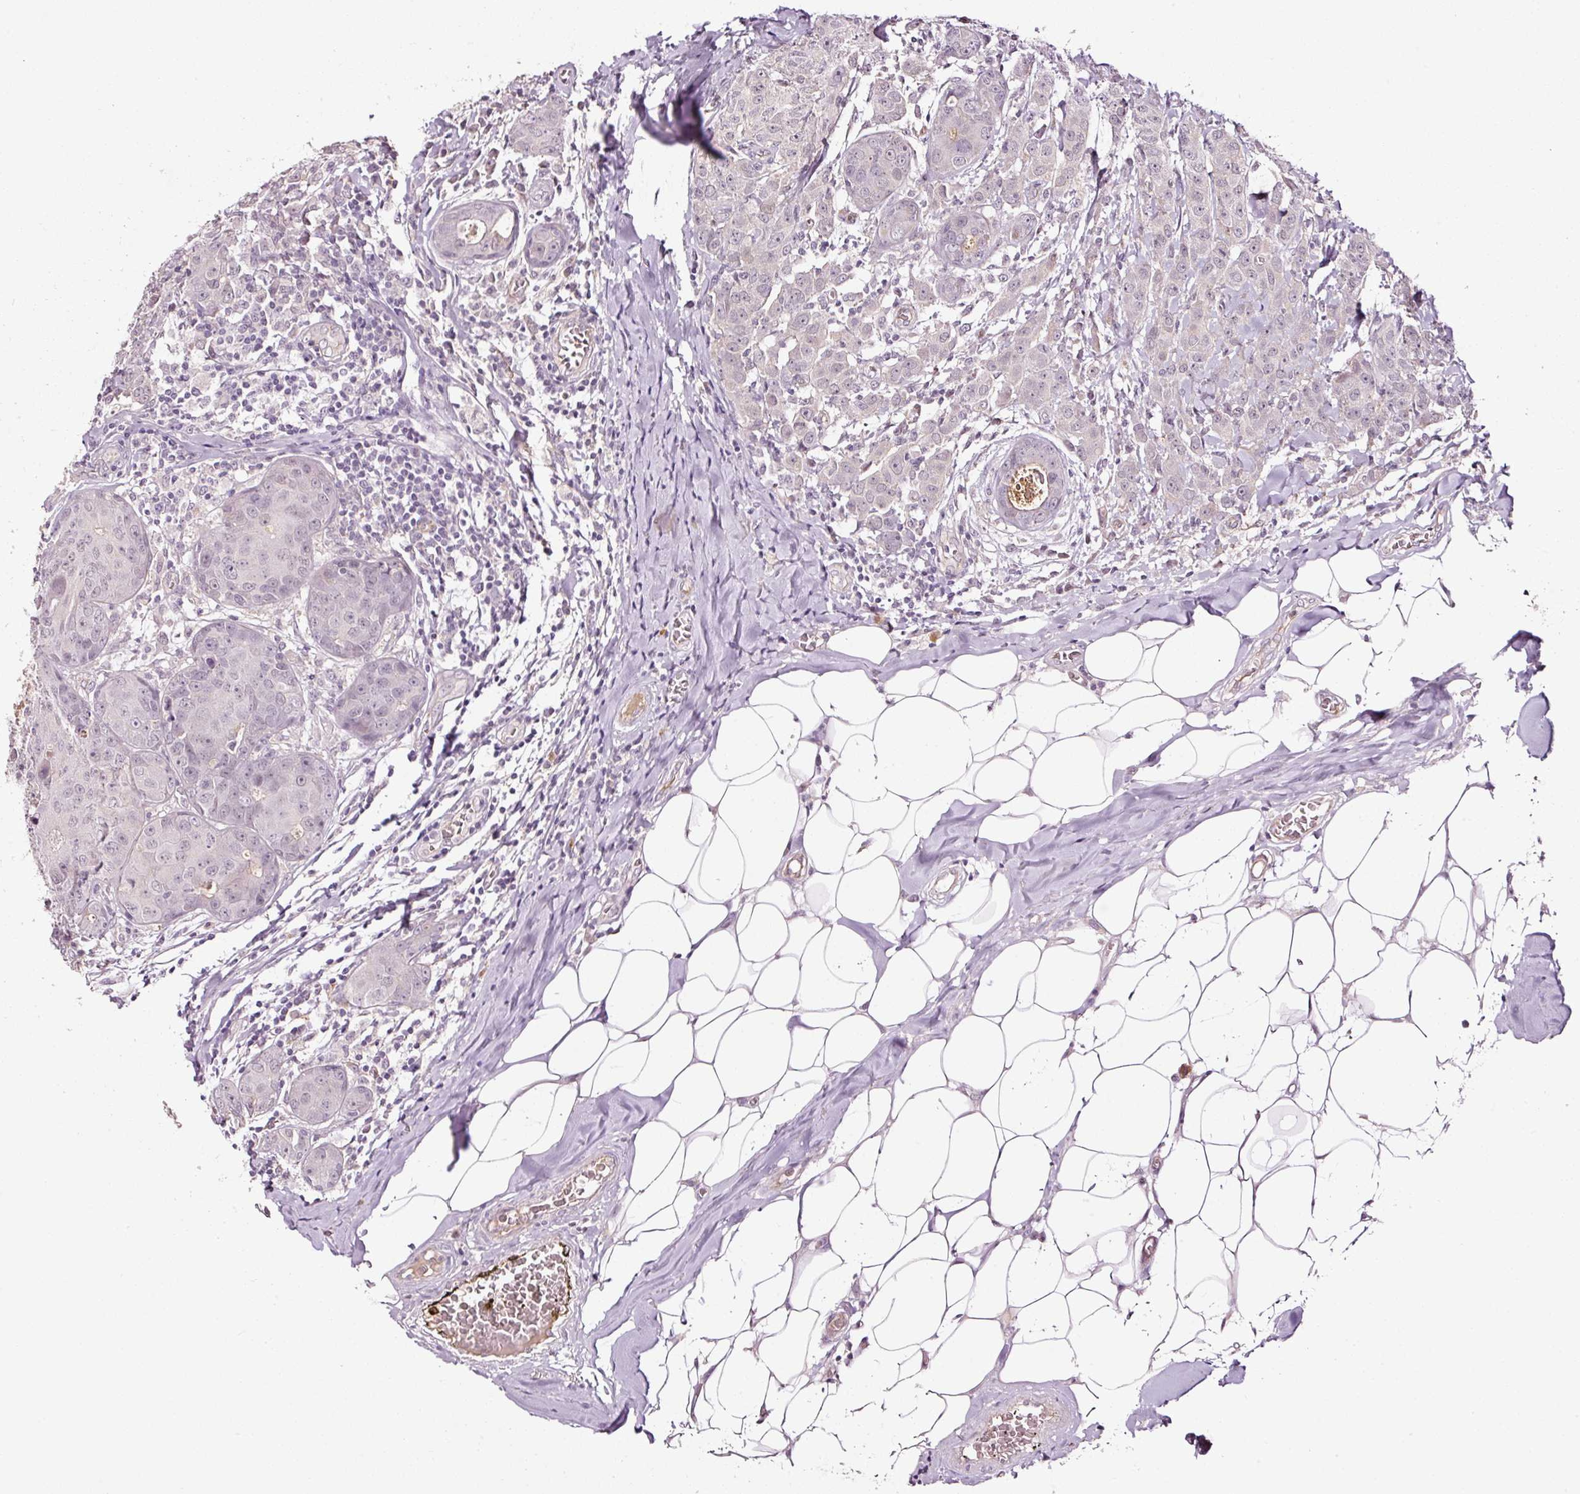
{"staining": {"intensity": "negative", "quantity": "none", "location": "none"}, "tissue": "breast cancer", "cell_type": "Tumor cells", "image_type": "cancer", "snomed": [{"axis": "morphology", "description": "Duct carcinoma"}, {"axis": "topography", "description": "Breast"}], "caption": "A histopathology image of breast invasive ductal carcinoma stained for a protein shows no brown staining in tumor cells. (IHC, brightfield microscopy, high magnification).", "gene": "ABCB4", "patient": {"sex": "female", "age": 43}}